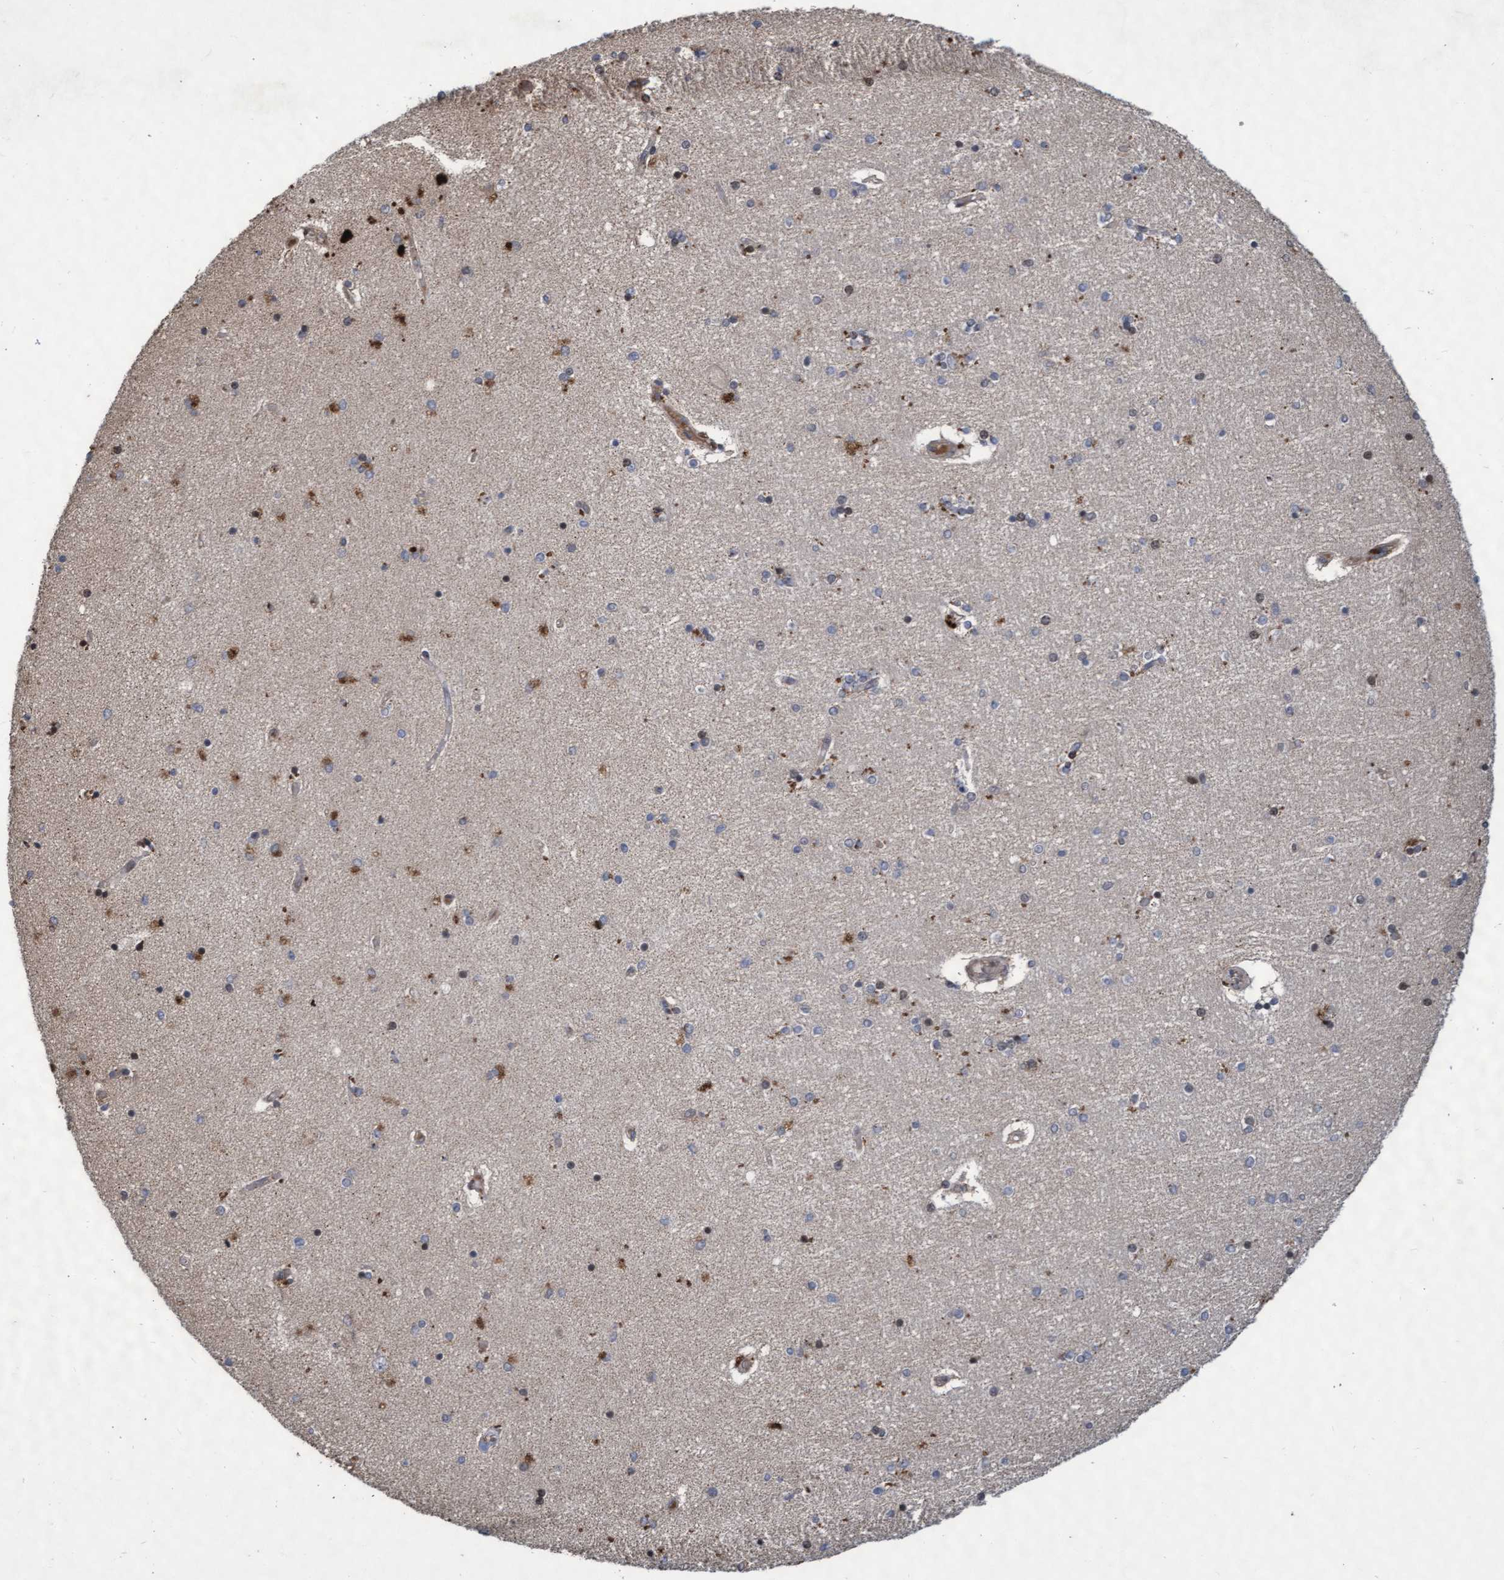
{"staining": {"intensity": "moderate", "quantity": "<25%", "location": "cytoplasmic/membranous"}, "tissue": "hippocampus", "cell_type": "Glial cells", "image_type": "normal", "snomed": [{"axis": "morphology", "description": "Normal tissue, NOS"}, {"axis": "topography", "description": "Hippocampus"}], "caption": "Immunohistochemical staining of normal human hippocampus demonstrates low levels of moderate cytoplasmic/membranous staining in approximately <25% of glial cells.", "gene": "KCNC2", "patient": {"sex": "female", "age": 54}}